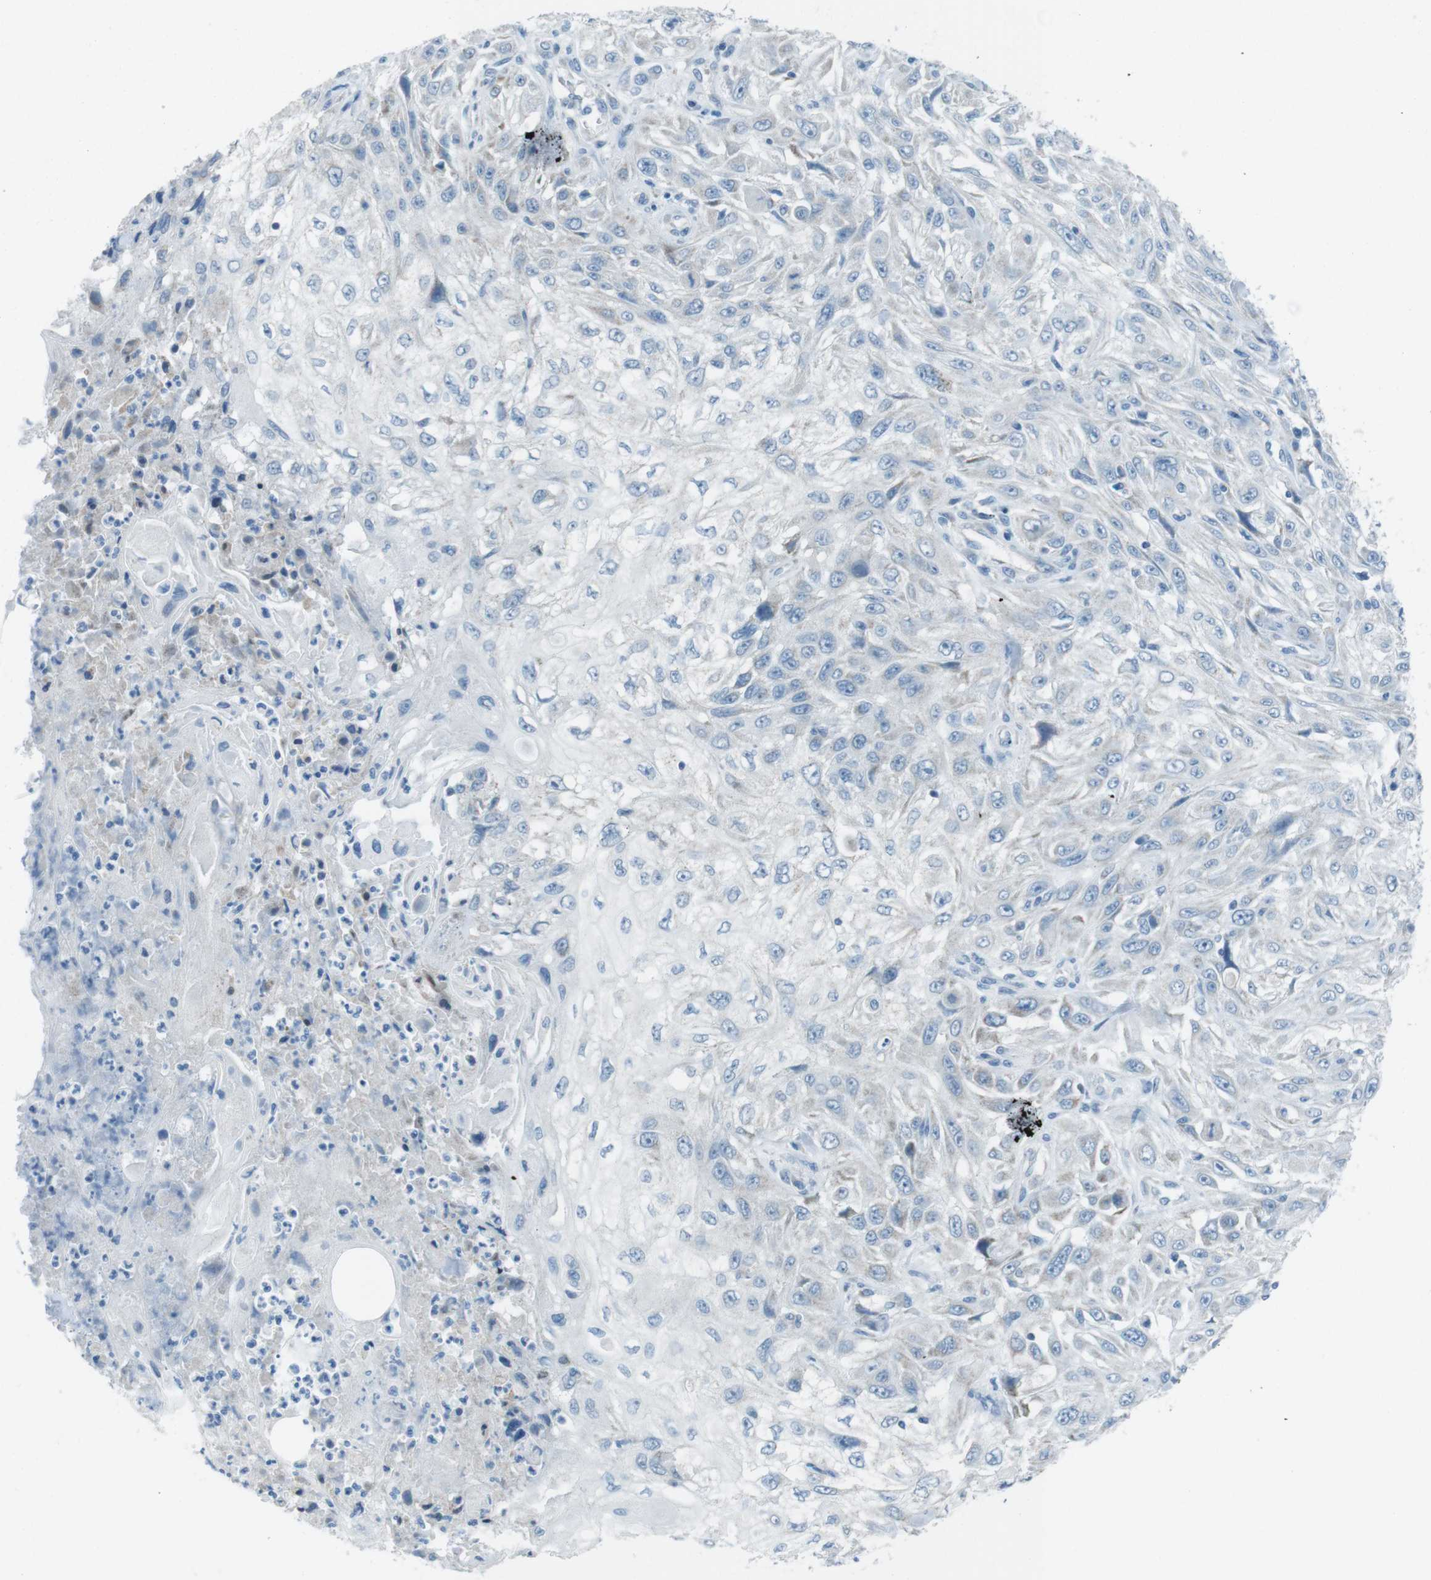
{"staining": {"intensity": "negative", "quantity": "none", "location": "none"}, "tissue": "skin cancer", "cell_type": "Tumor cells", "image_type": "cancer", "snomed": [{"axis": "morphology", "description": "Squamous cell carcinoma, NOS"}, {"axis": "topography", "description": "Skin"}], "caption": "DAB (3,3'-diaminobenzidine) immunohistochemical staining of squamous cell carcinoma (skin) demonstrates no significant positivity in tumor cells. (Immunohistochemistry, brightfield microscopy, high magnification).", "gene": "DNAJA3", "patient": {"sex": "male", "age": 75}}